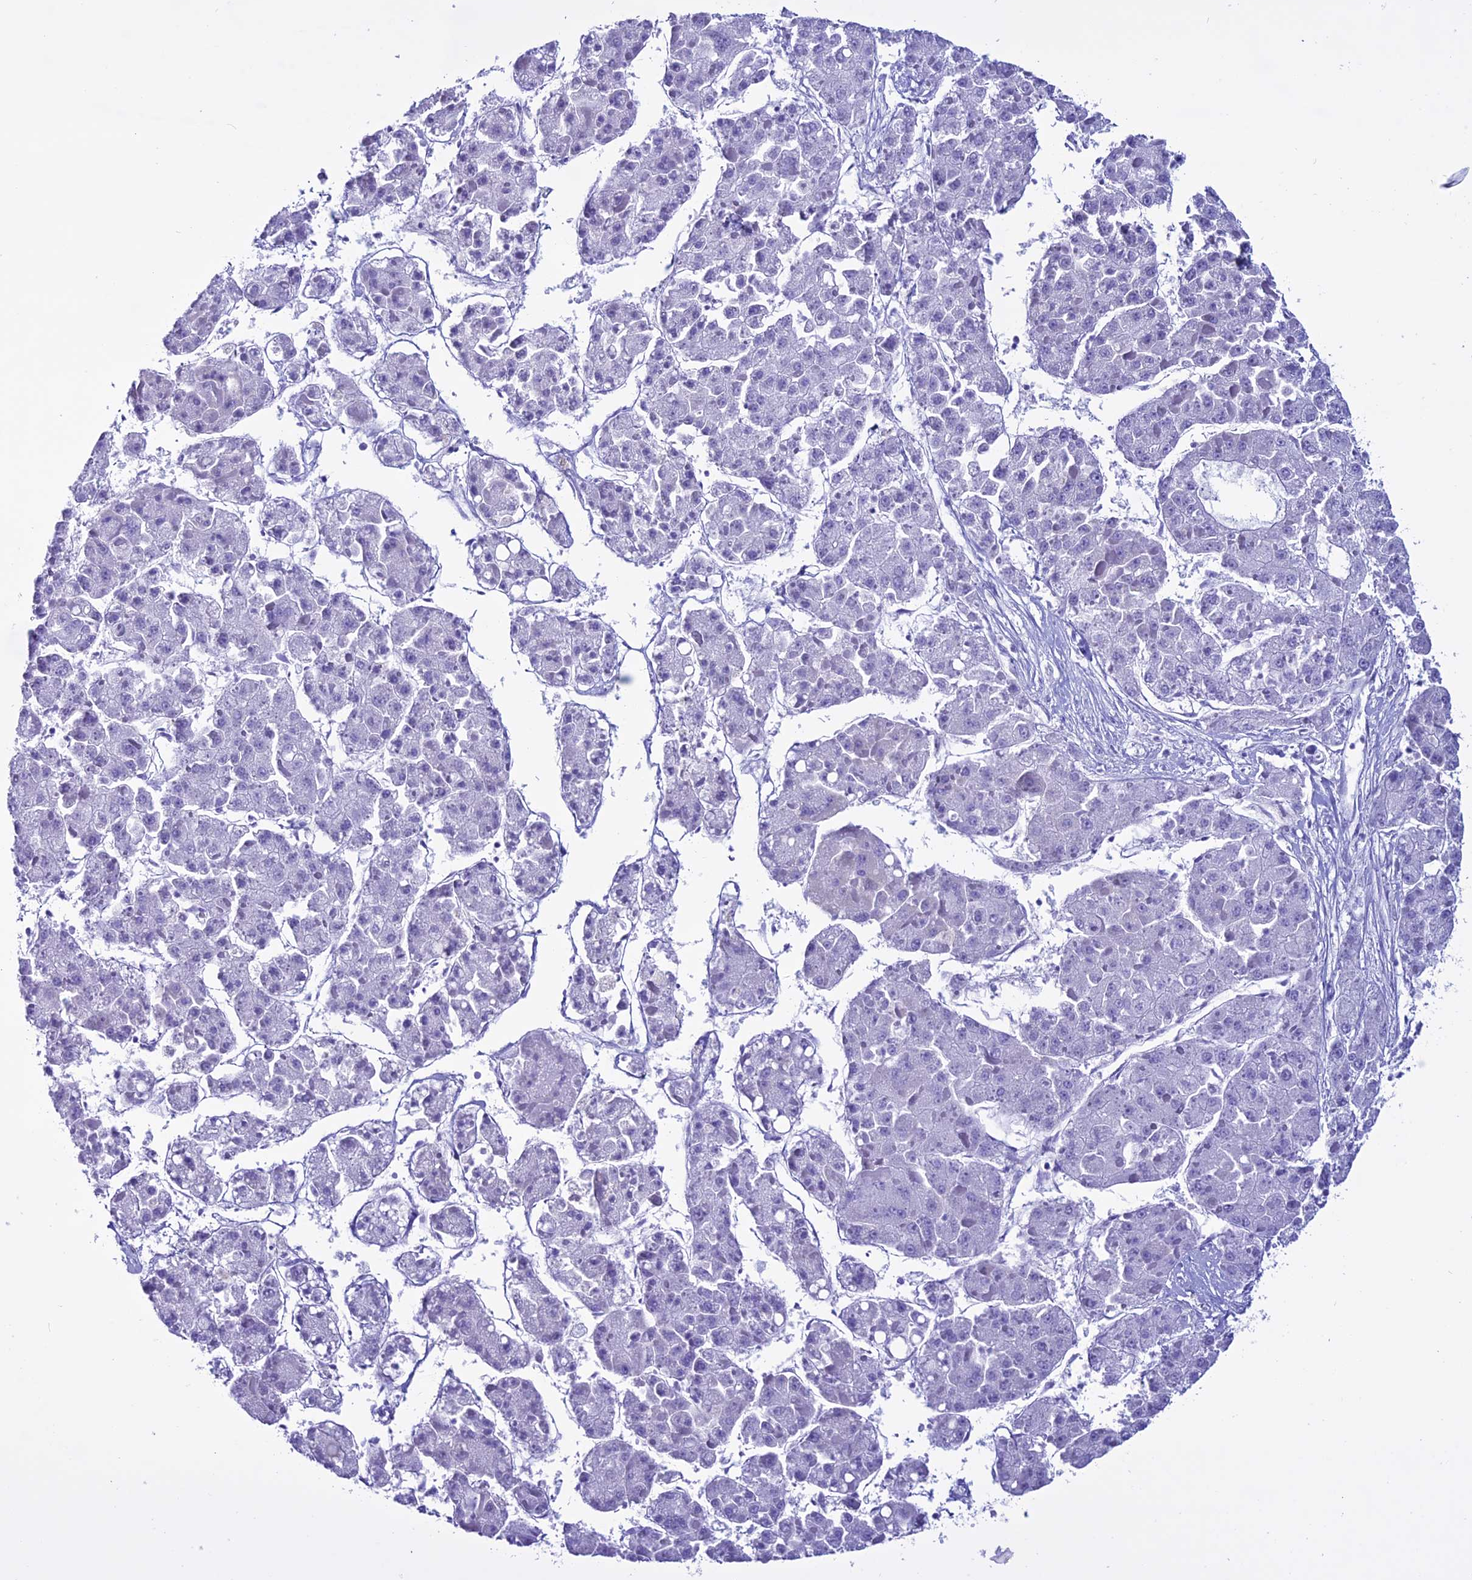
{"staining": {"intensity": "negative", "quantity": "none", "location": "none"}, "tissue": "liver cancer", "cell_type": "Tumor cells", "image_type": "cancer", "snomed": [{"axis": "morphology", "description": "Carcinoma, Hepatocellular, NOS"}, {"axis": "topography", "description": "Liver"}], "caption": "Immunohistochemistry (IHC) micrograph of human liver hepatocellular carcinoma stained for a protein (brown), which shows no positivity in tumor cells.", "gene": "MZB1", "patient": {"sex": "female", "age": 73}}